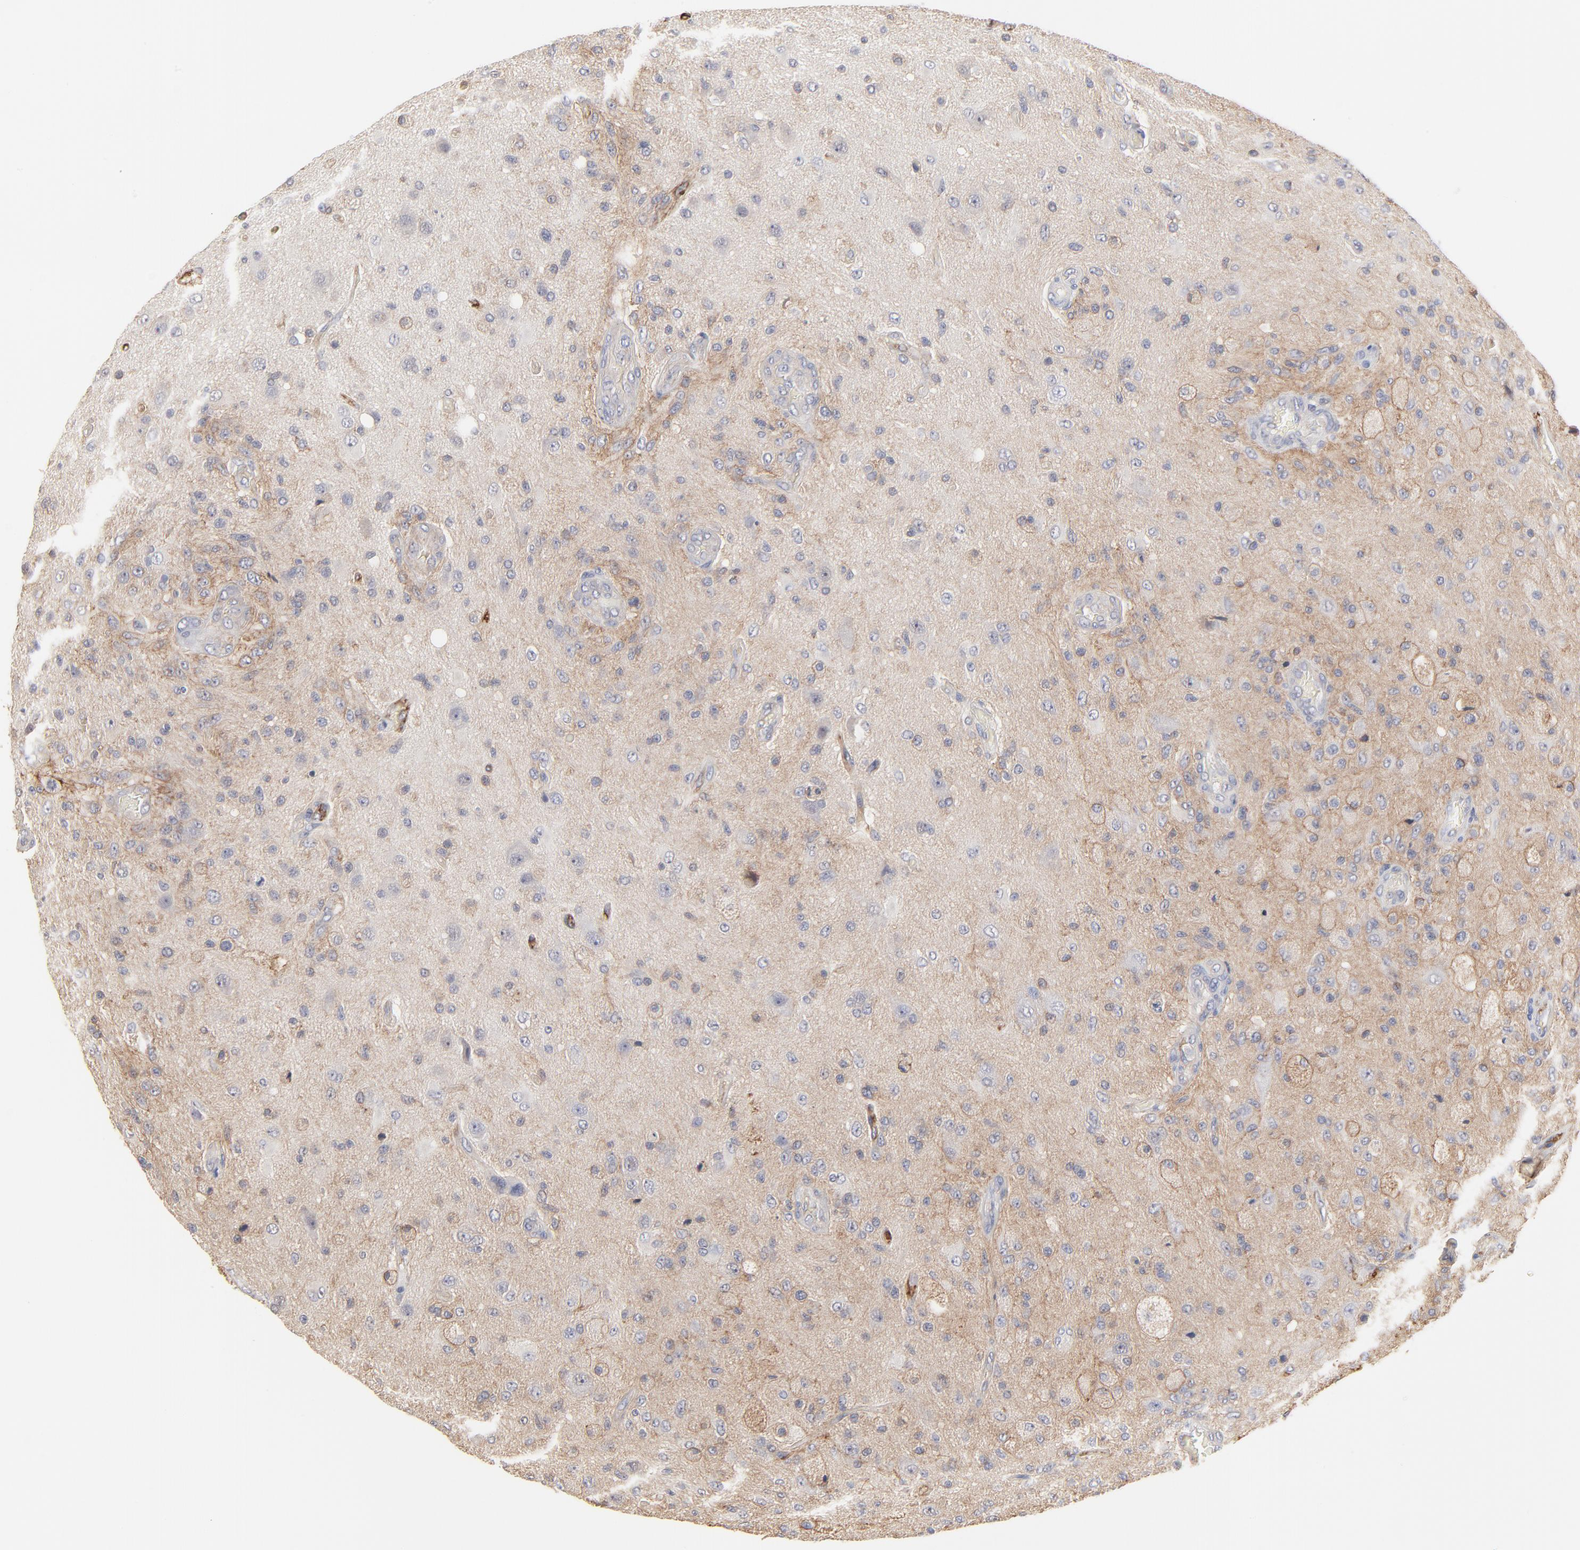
{"staining": {"intensity": "moderate", "quantity": "<25%", "location": "cytoplasmic/membranous"}, "tissue": "glioma", "cell_type": "Tumor cells", "image_type": "cancer", "snomed": [{"axis": "morphology", "description": "Normal tissue, NOS"}, {"axis": "morphology", "description": "Glioma, malignant, High grade"}, {"axis": "topography", "description": "Cerebral cortex"}], "caption": "Glioma stained with a brown dye shows moderate cytoplasmic/membranous positive expression in about <25% of tumor cells.", "gene": "SLC16A1", "patient": {"sex": "male", "age": 77}}